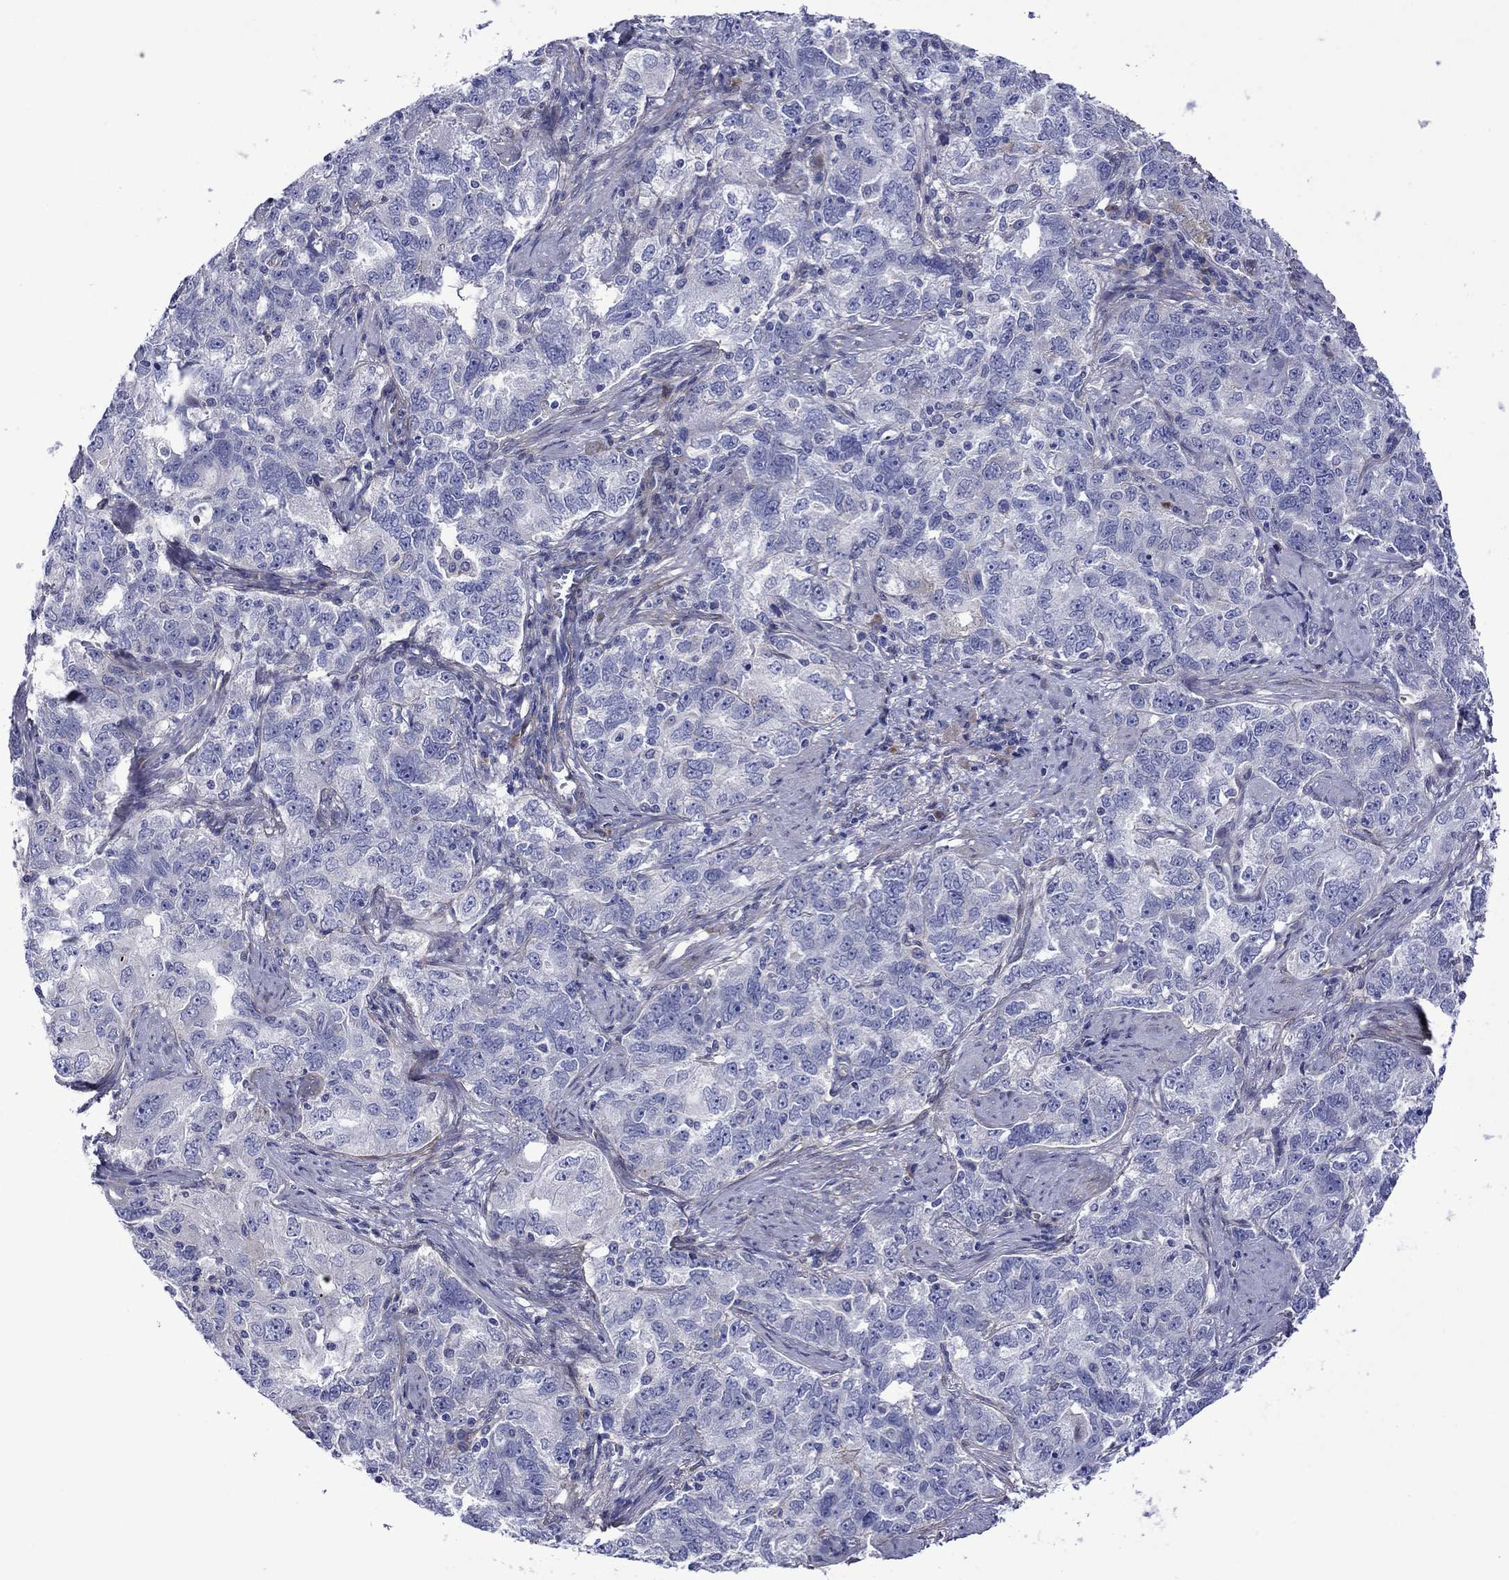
{"staining": {"intensity": "negative", "quantity": "none", "location": "none"}, "tissue": "ovarian cancer", "cell_type": "Tumor cells", "image_type": "cancer", "snomed": [{"axis": "morphology", "description": "Cystadenocarcinoma, serous, NOS"}, {"axis": "topography", "description": "Ovary"}], "caption": "High power microscopy photomicrograph of an immunohistochemistry image of ovarian cancer (serous cystadenocarcinoma), revealing no significant expression in tumor cells.", "gene": "HSPG2", "patient": {"sex": "female", "age": 51}}